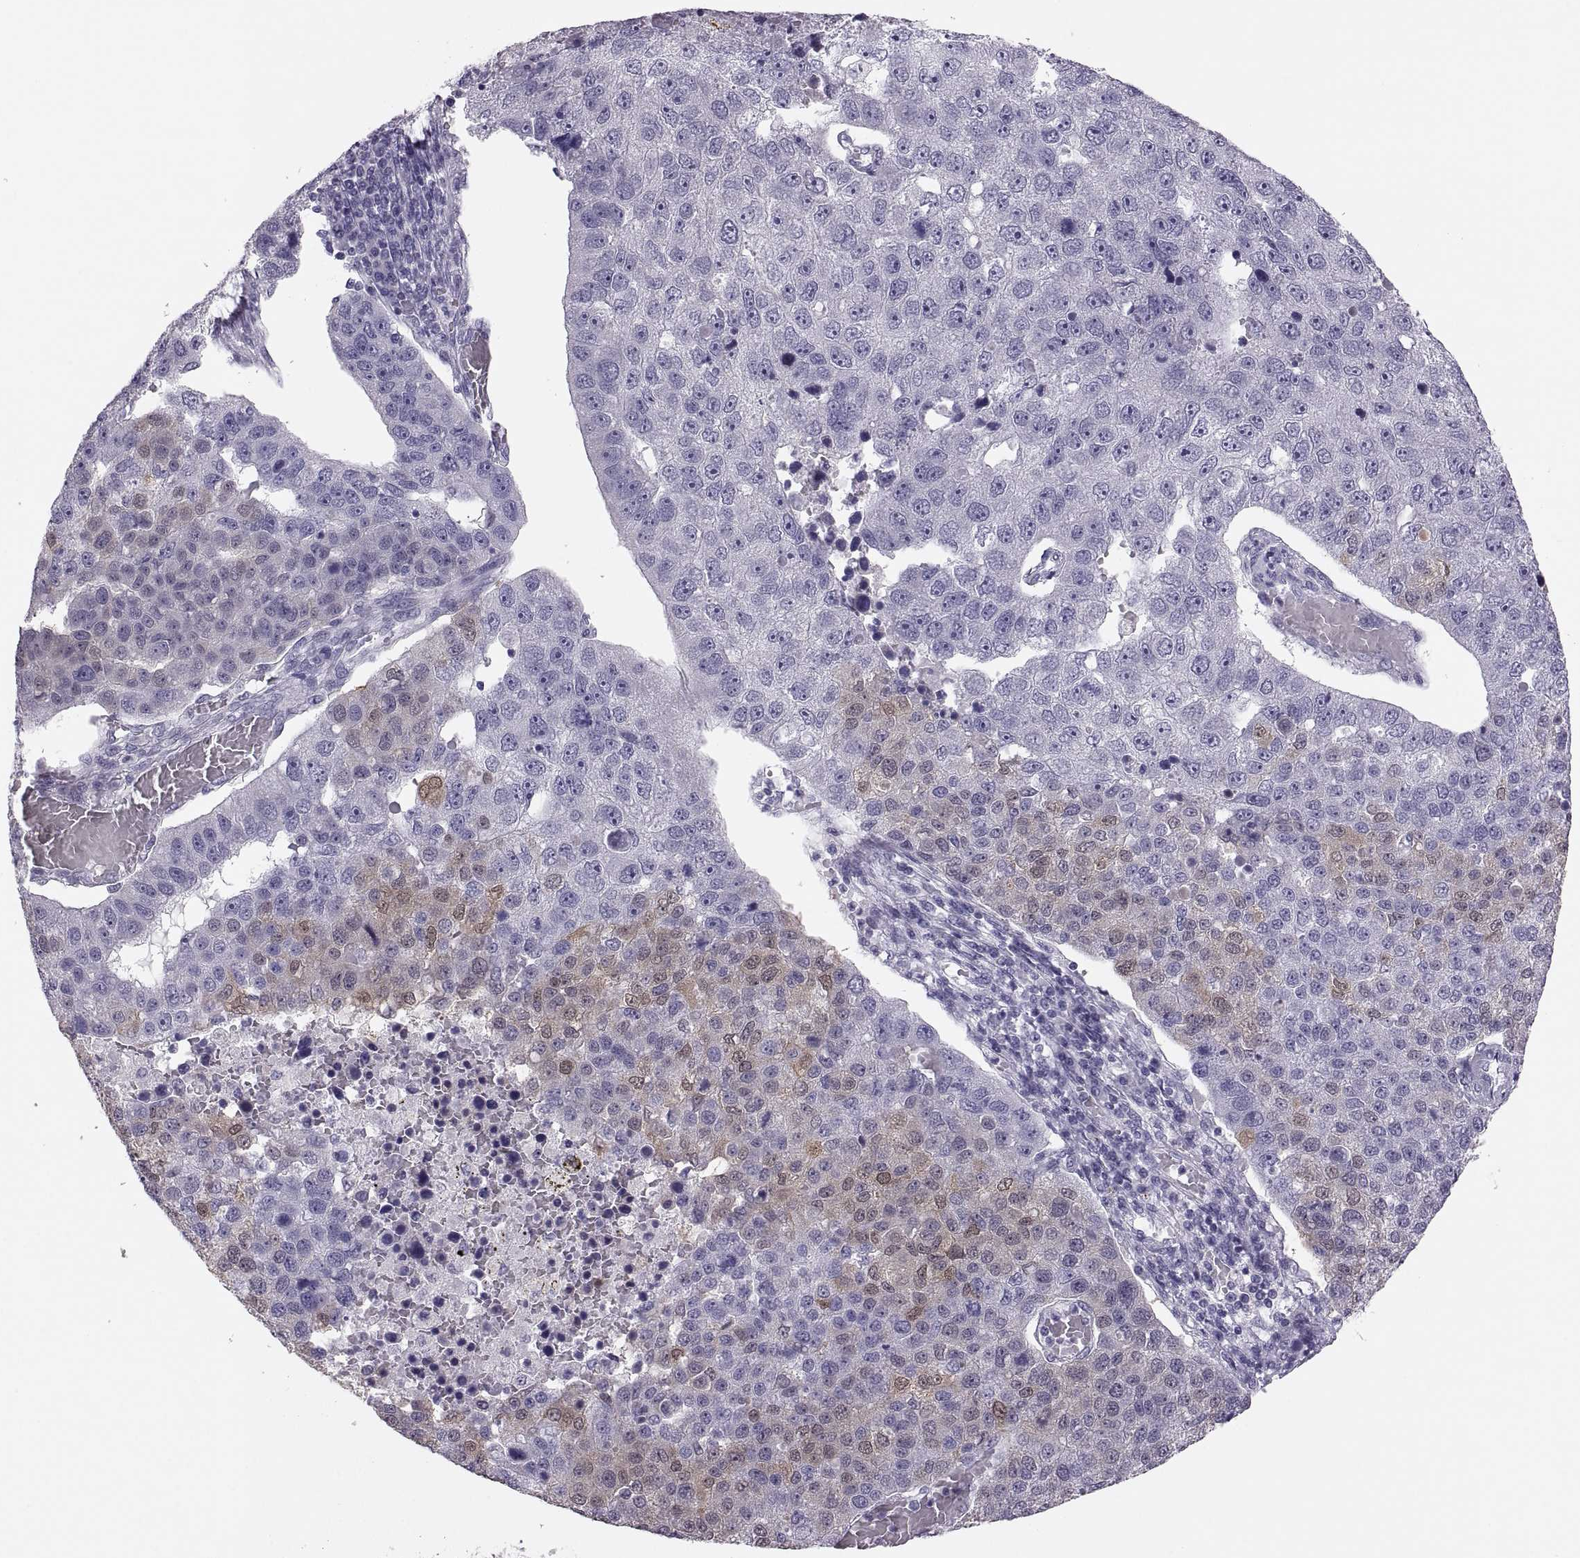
{"staining": {"intensity": "moderate", "quantity": "<25%", "location": "cytoplasmic/membranous,nuclear"}, "tissue": "pancreatic cancer", "cell_type": "Tumor cells", "image_type": "cancer", "snomed": [{"axis": "morphology", "description": "Adenocarcinoma, NOS"}, {"axis": "topography", "description": "Pancreas"}], "caption": "IHC staining of adenocarcinoma (pancreatic), which displays low levels of moderate cytoplasmic/membranous and nuclear expression in about <25% of tumor cells indicating moderate cytoplasmic/membranous and nuclear protein positivity. The staining was performed using DAB (3,3'-diaminobenzidine) (brown) for protein detection and nuclei were counterstained in hematoxylin (blue).", "gene": "ADH6", "patient": {"sex": "female", "age": 61}}